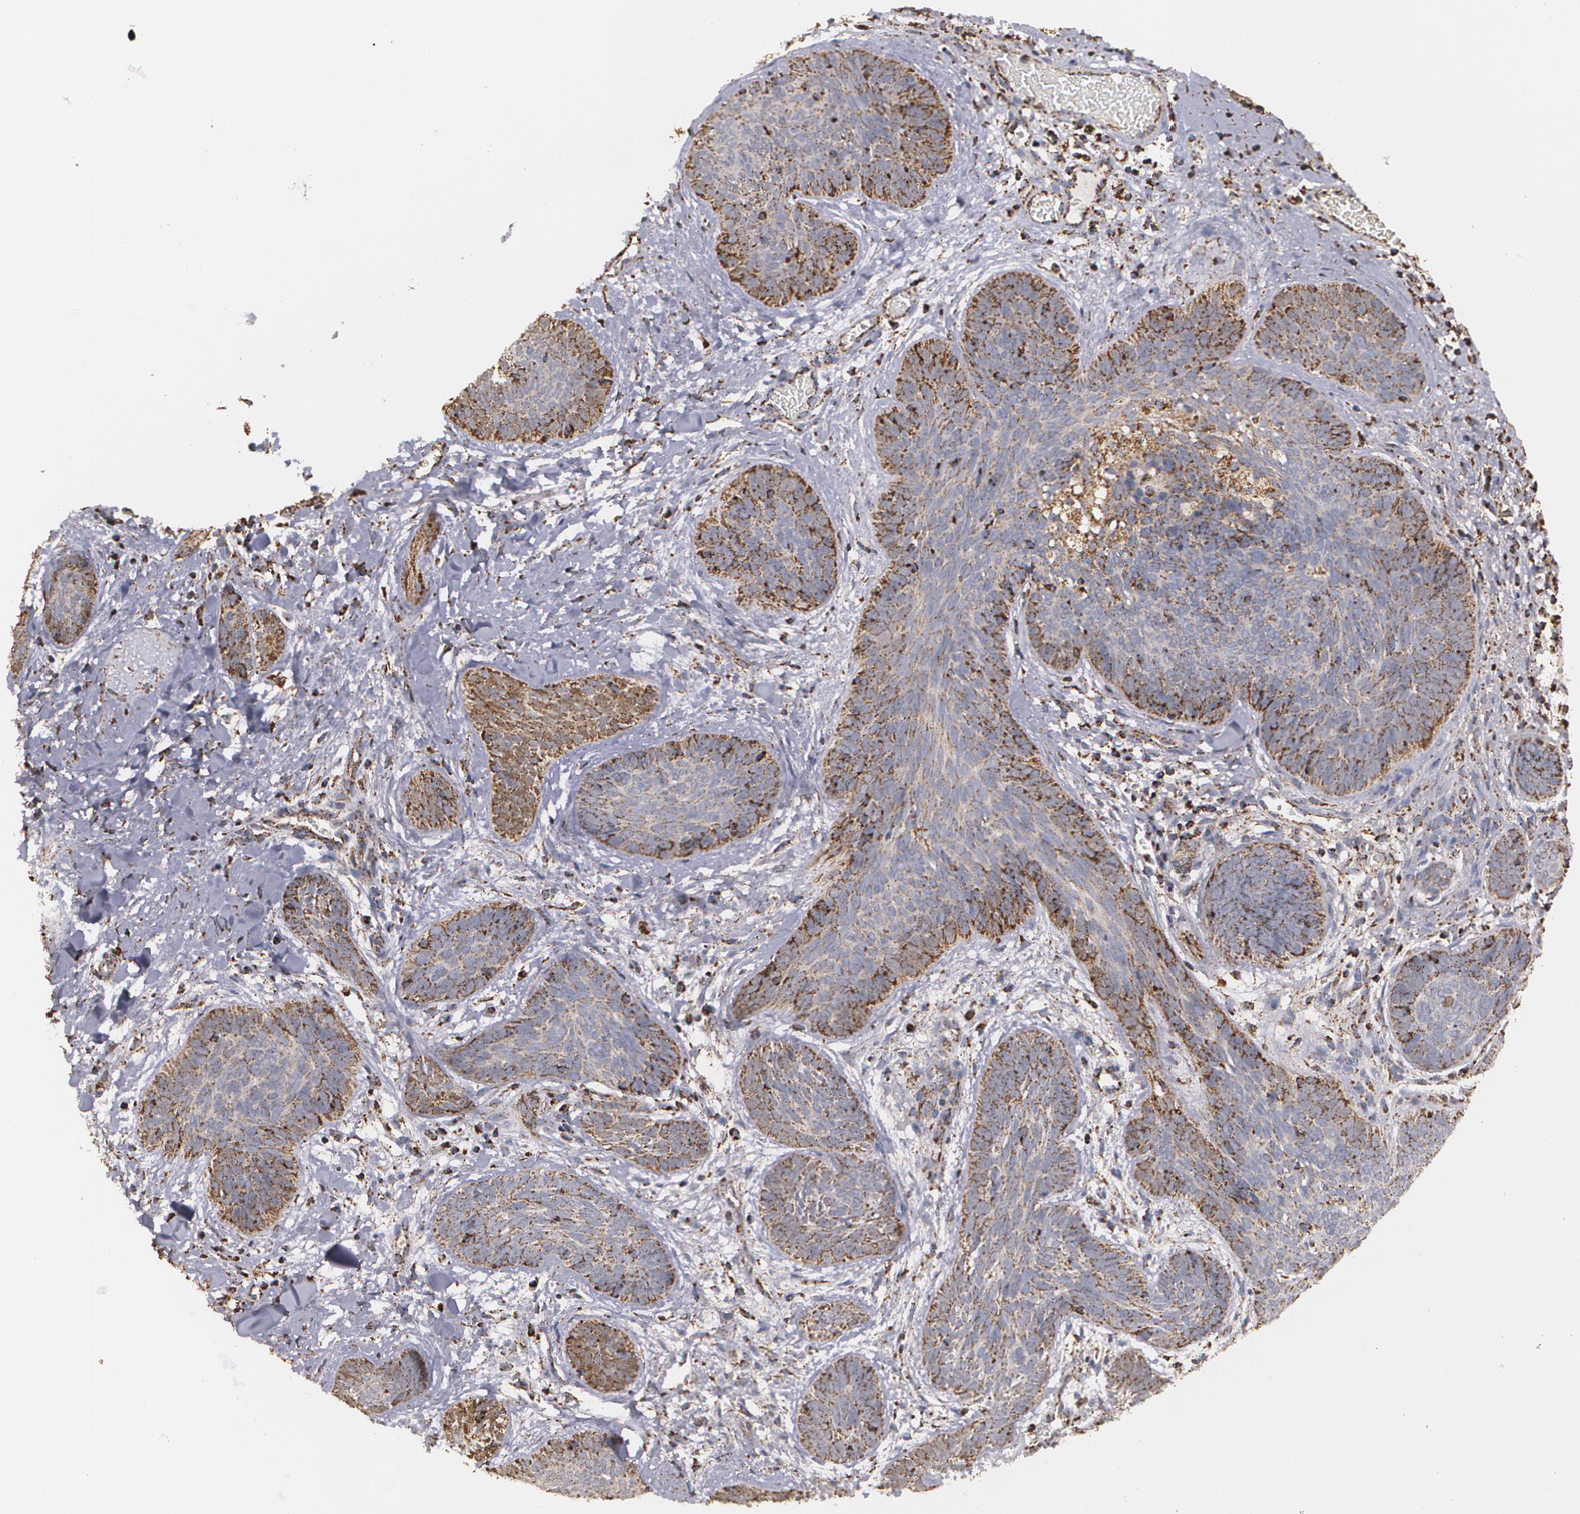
{"staining": {"intensity": "moderate", "quantity": "25%-75%", "location": "cytoplasmic/membranous"}, "tissue": "skin cancer", "cell_type": "Tumor cells", "image_type": "cancer", "snomed": [{"axis": "morphology", "description": "Basal cell carcinoma"}, {"axis": "topography", "description": "Skin"}], "caption": "Human basal cell carcinoma (skin) stained with a brown dye reveals moderate cytoplasmic/membranous positive staining in about 25%-75% of tumor cells.", "gene": "HSPD1", "patient": {"sex": "female", "age": 81}}